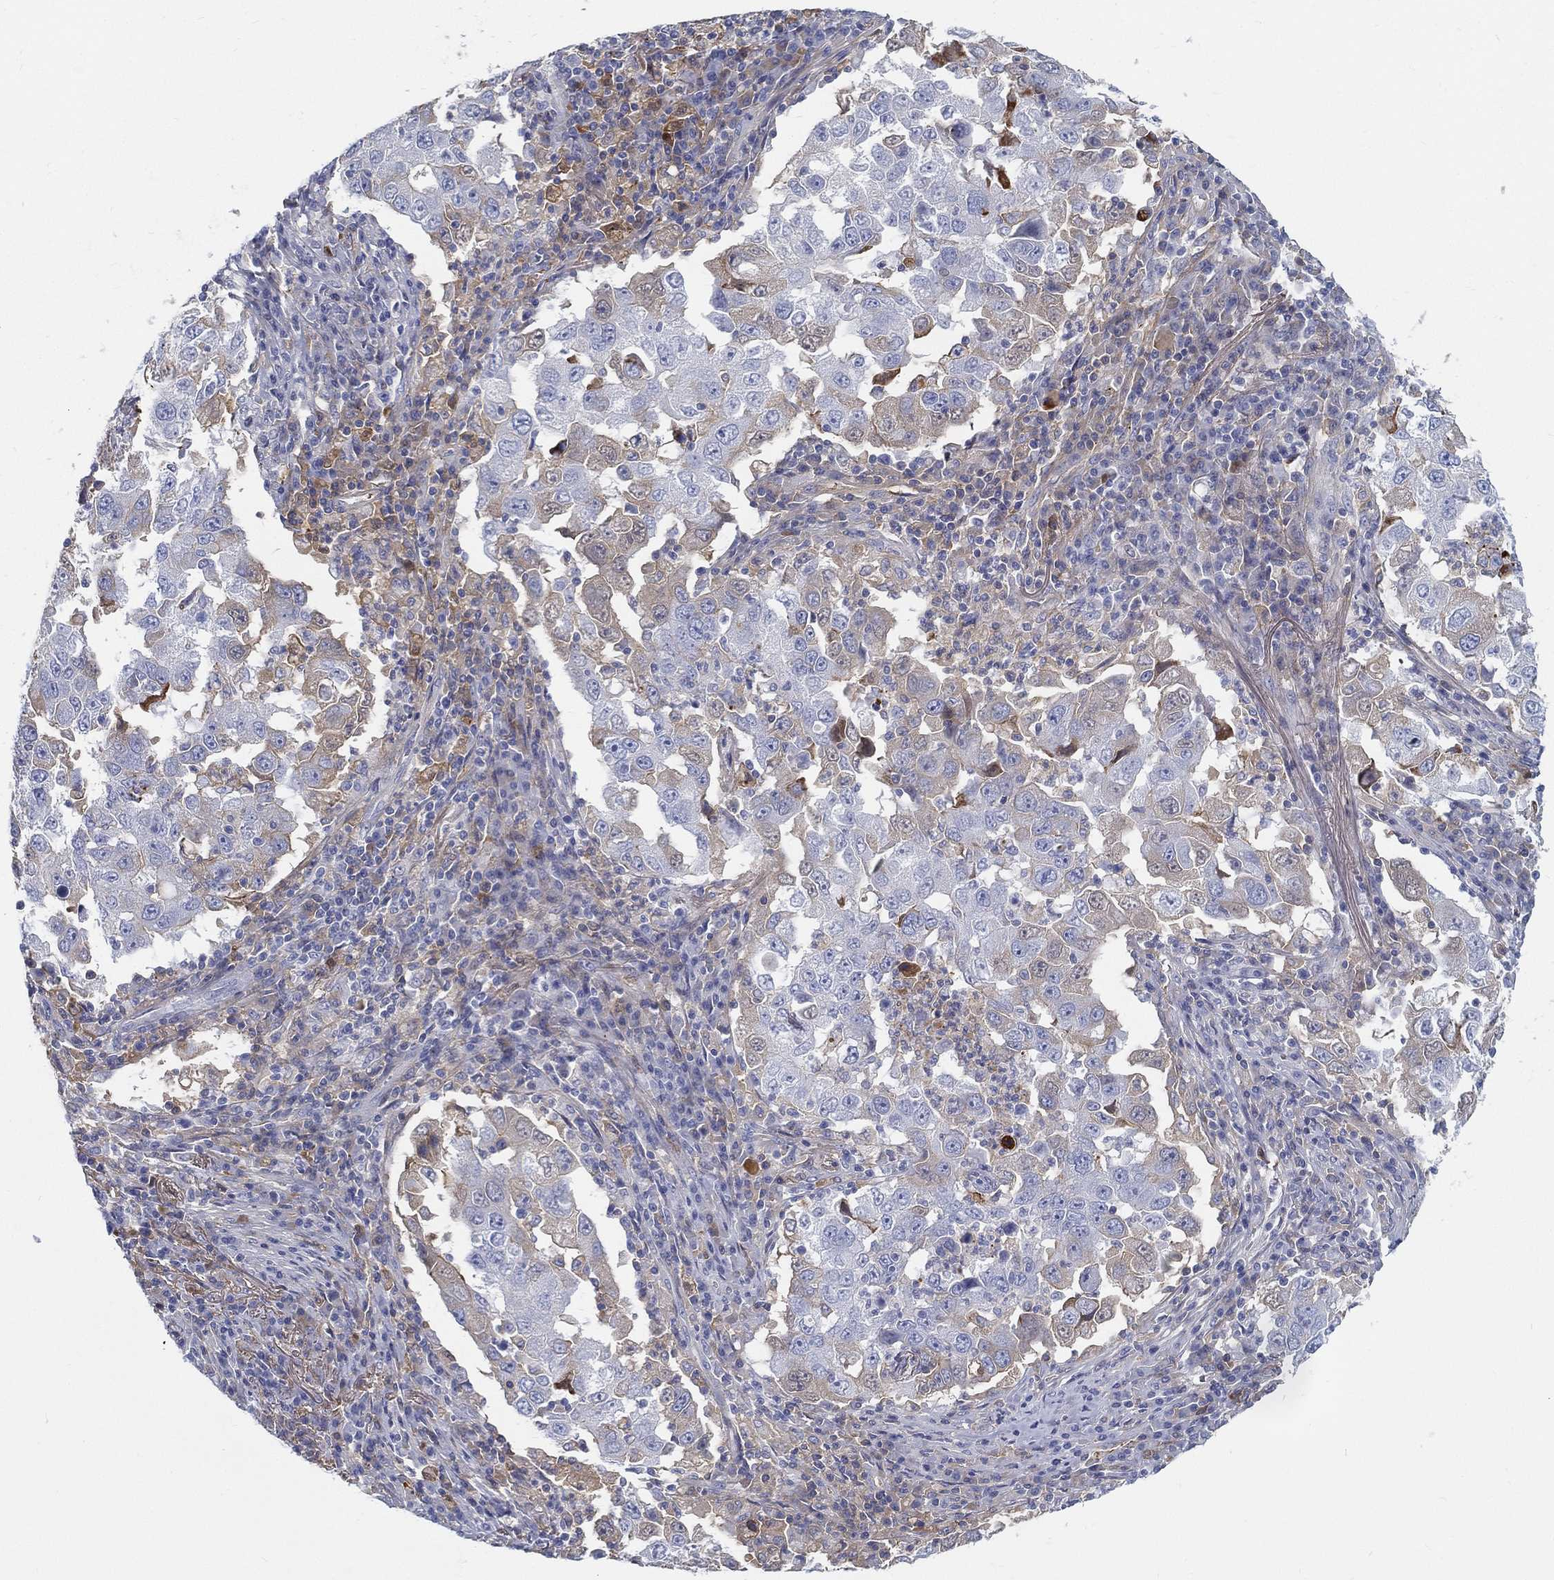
{"staining": {"intensity": "weak", "quantity": "<25%", "location": "cytoplasmic/membranous"}, "tissue": "lung cancer", "cell_type": "Tumor cells", "image_type": "cancer", "snomed": [{"axis": "morphology", "description": "Adenocarcinoma, NOS"}, {"axis": "topography", "description": "Lung"}], "caption": "Tumor cells are negative for brown protein staining in lung adenocarcinoma.", "gene": "IFNB1", "patient": {"sex": "male", "age": 73}}